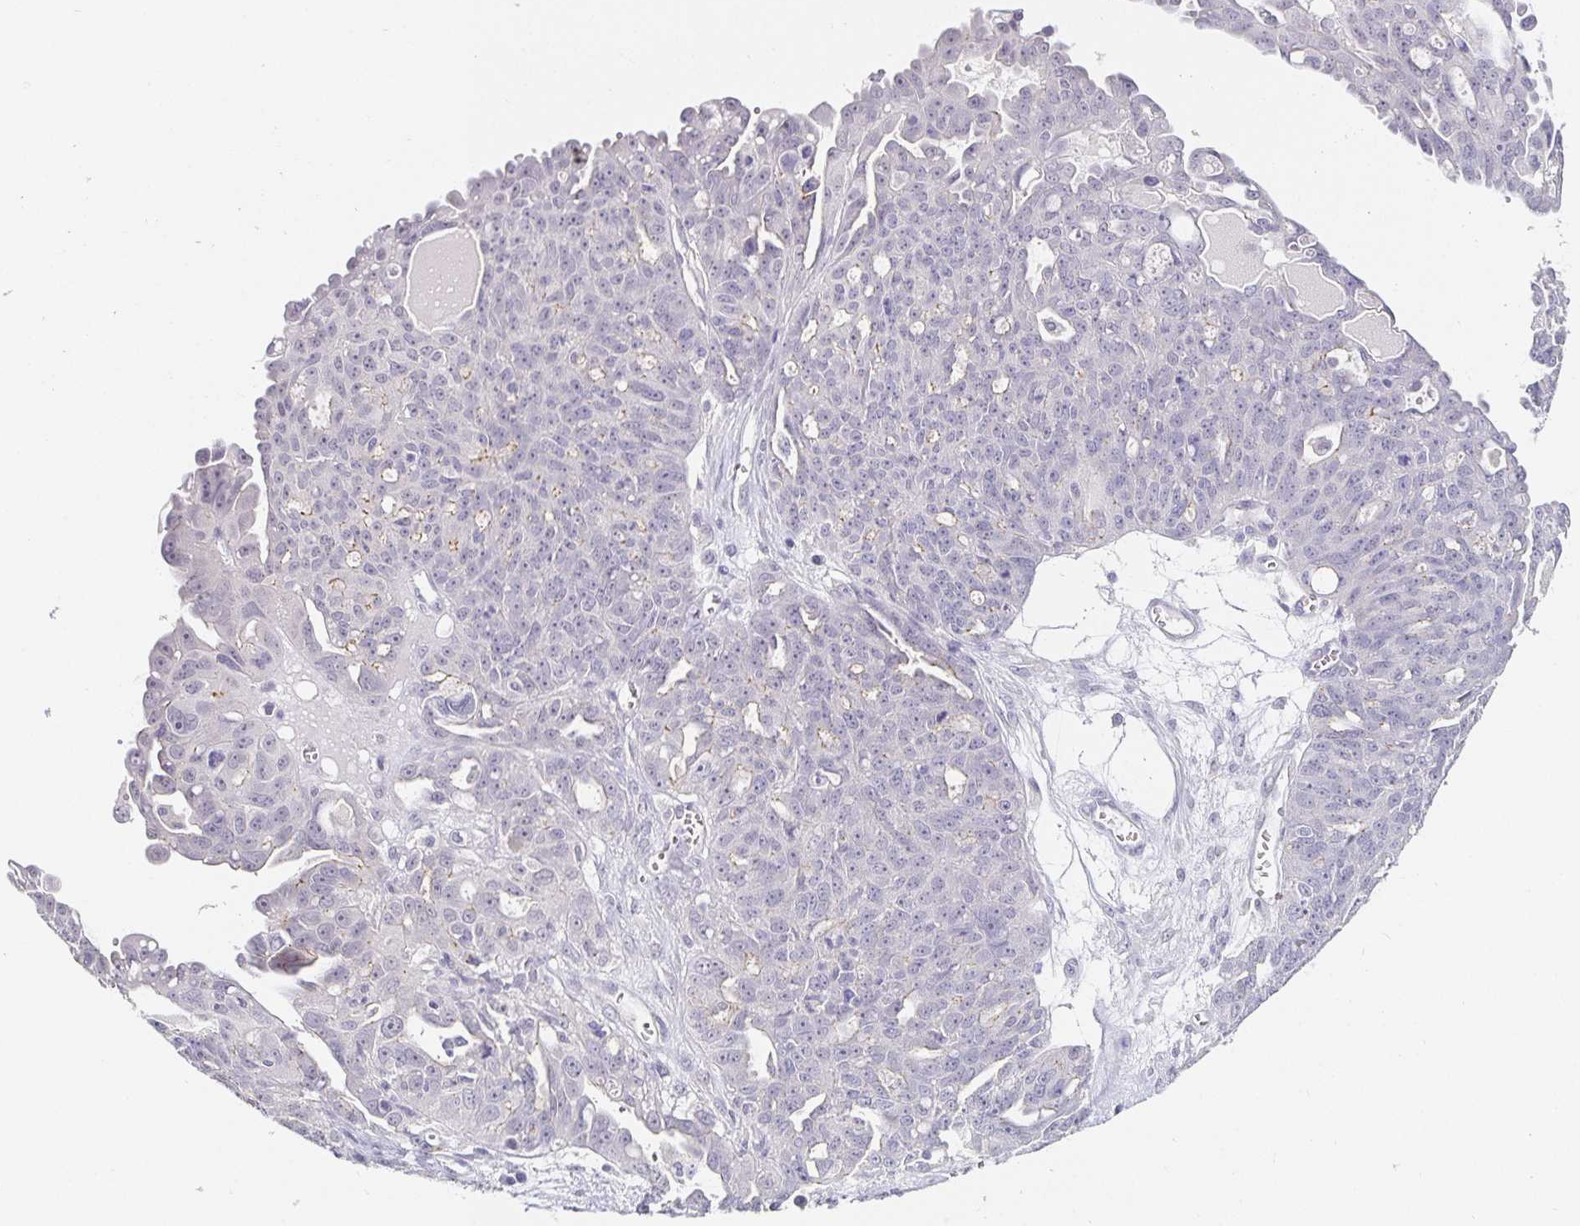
{"staining": {"intensity": "negative", "quantity": "none", "location": "none"}, "tissue": "ovarian cancer", "cell_type": "Tumor cells", "image_type": "cancer", "snomed": [{"axis": "morphology", "description": "Carcinoma, endometroid"}, {"axis": "topography", "description": "Ovary"}], "caption": "Immunohistochemistry (IHC) histopathology image of human ovarian endometroid carcinoma stained for a protein (brown), which reveals no positivity in tumor cells.", "gene": "PDX1", "patient": {"sex": "female", "age": 70}}